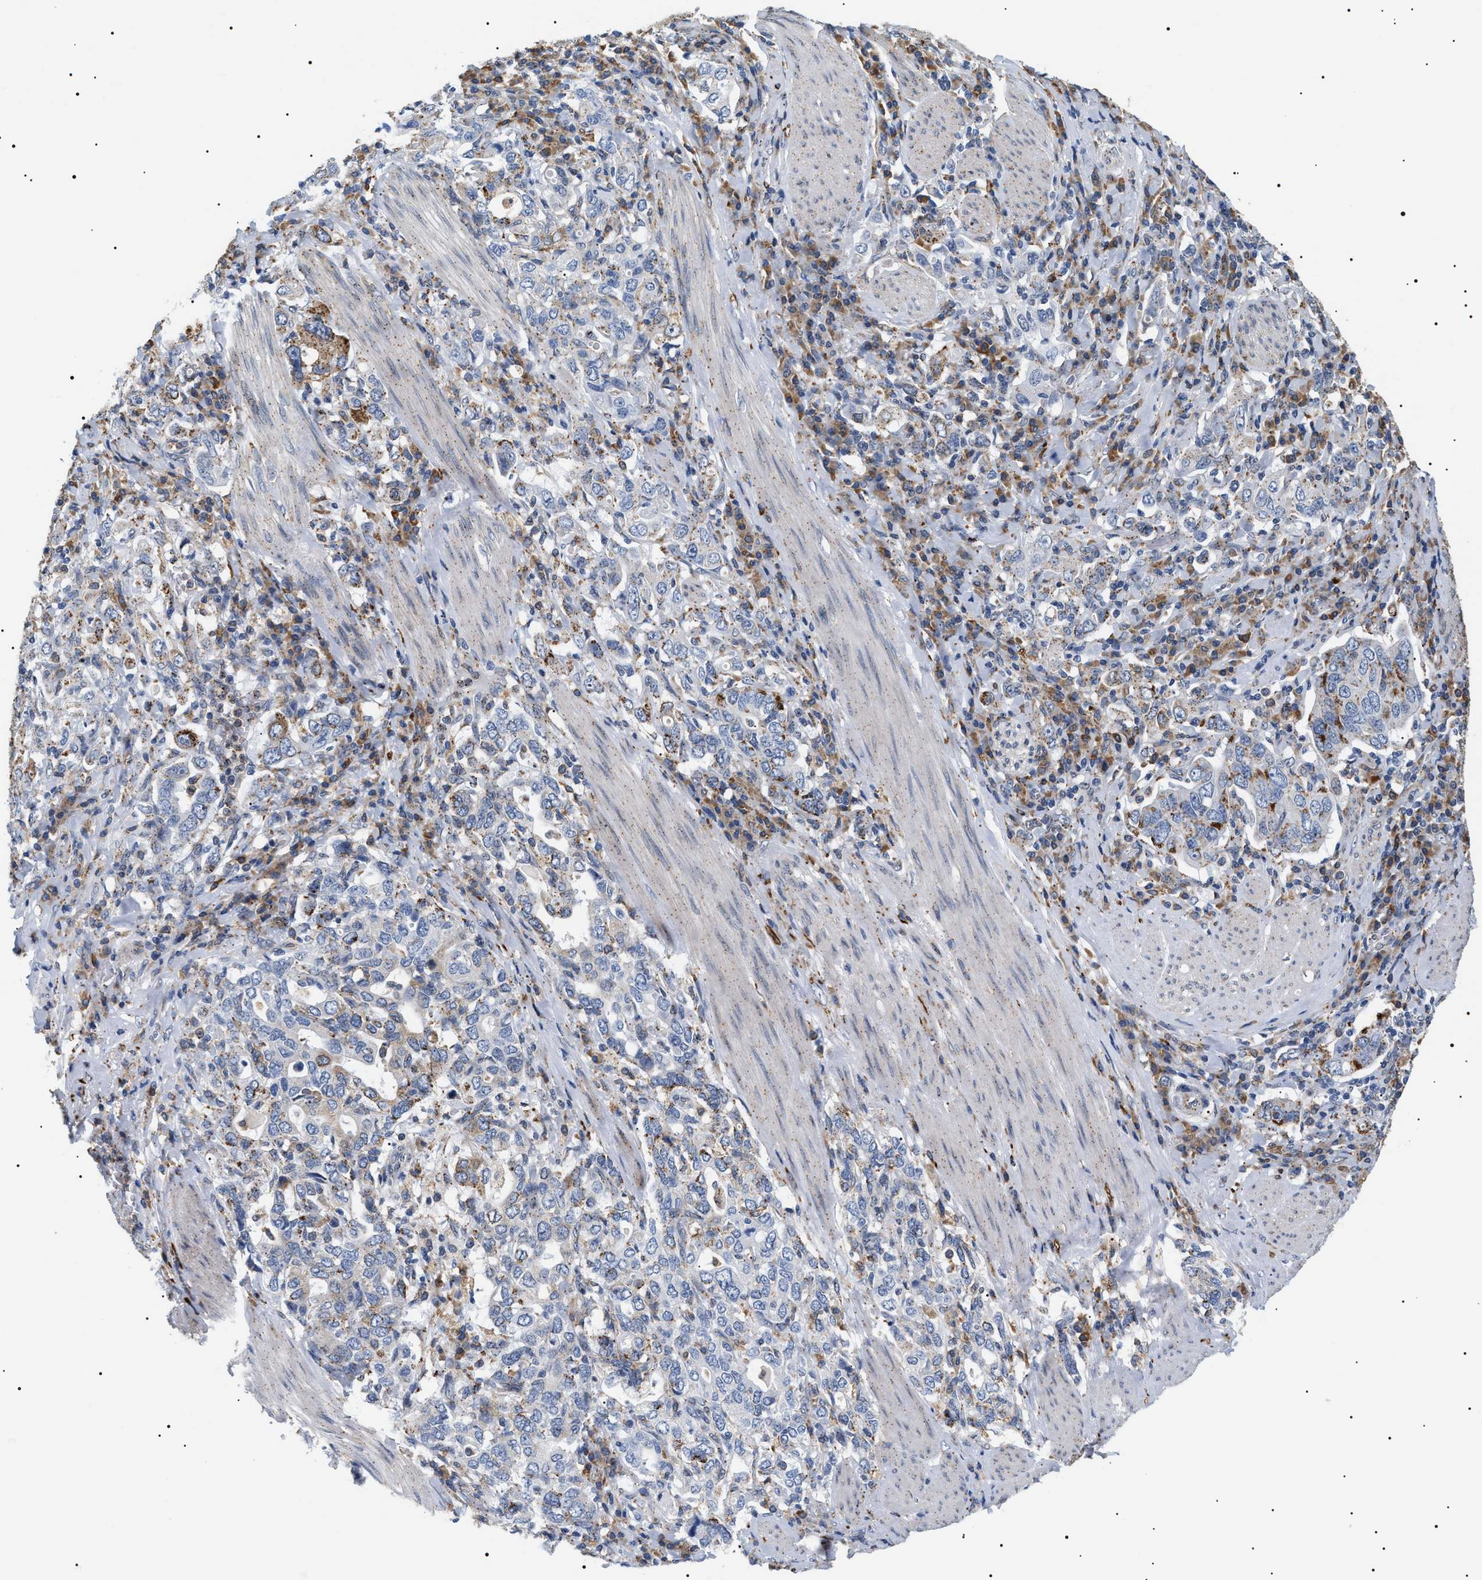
{"staining": {"intensity": "moderate", "quantity": "<25%", "location": "cytoplasmic/membranous"}, "tissue": "stomach cancer", "cell_type": "Tumor cells", "image_type": "cancer", "snomed": [{"axis": "morphology", "description": "Adenocarcinoma, NOS"}, {"axis": "topography", "description": "Stomach, upper"}], "caption": "An immunohistochemistry micrograph of neoplastic tissue is shown. Protein staining in brown shows moderate cytoplasmic/membranous positivity in stomach adenocarcinoma within tumor cells. (brown staining indicates protein expression, while blue staining denotes nuclei).", "gene": "HSD17B11", "patient": {"sex": "male", "age": 62}}